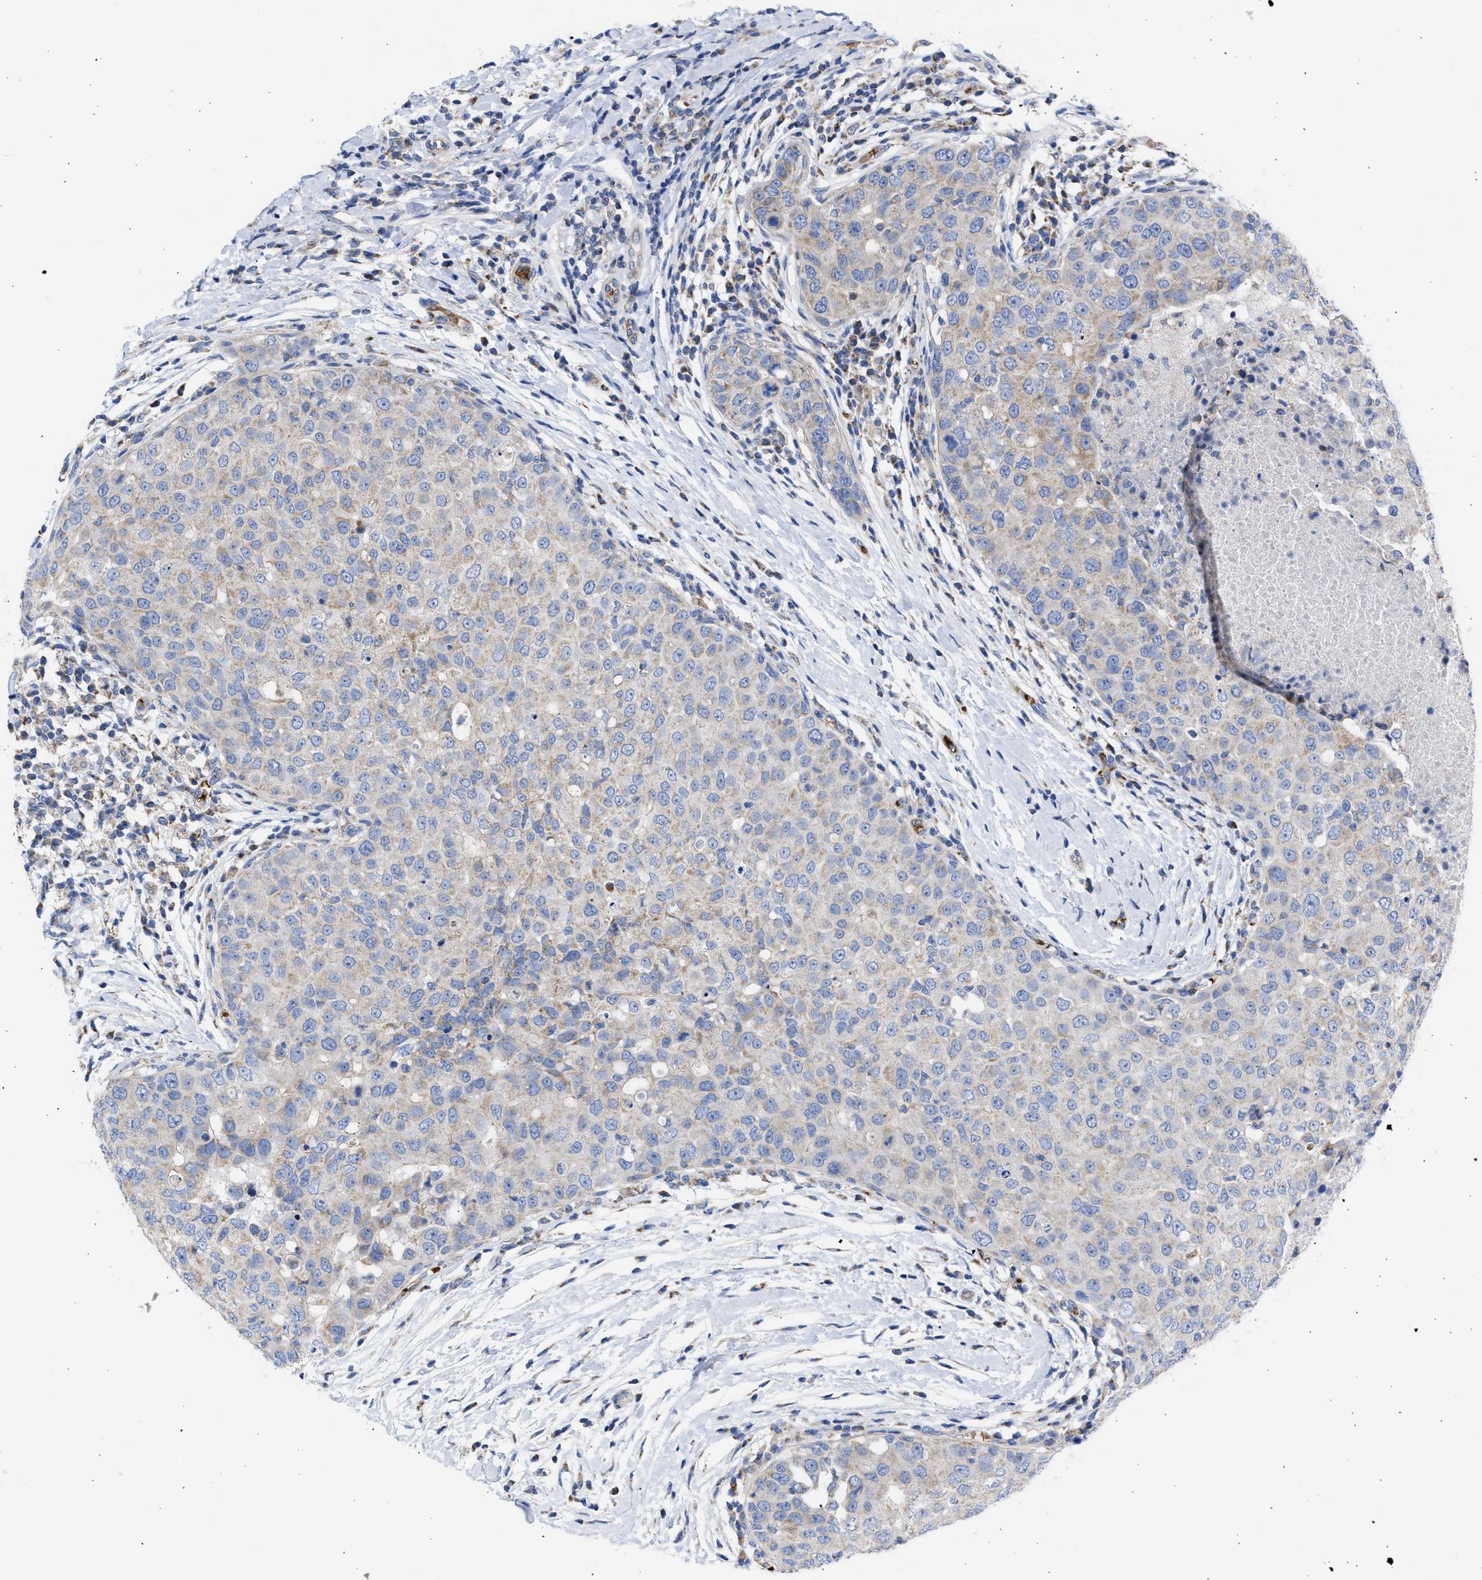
{"staining": {"intensity": "weak", "quantity": "25%-75%", "location": "cytoplasmic/membranous"}, "tissue": "breast cancer", "cell_type": "Tumor cells", "image_type": "cancer", "snomed": [{"axis": "morphology", "description": "Duct carcinoma"}, {"axis": "topography", "description": "Breast"}], "caption": "Immunohistochemical staining of breast infiltrating ductal carcinoma shows weak cytoplasmic/membranous protein expression in about 25%-75% of tumor cells. (IHC, brightfield microscopy, high magnification).", "gene": "BTG3", "patient": {"sex": "female", "age": 27}}